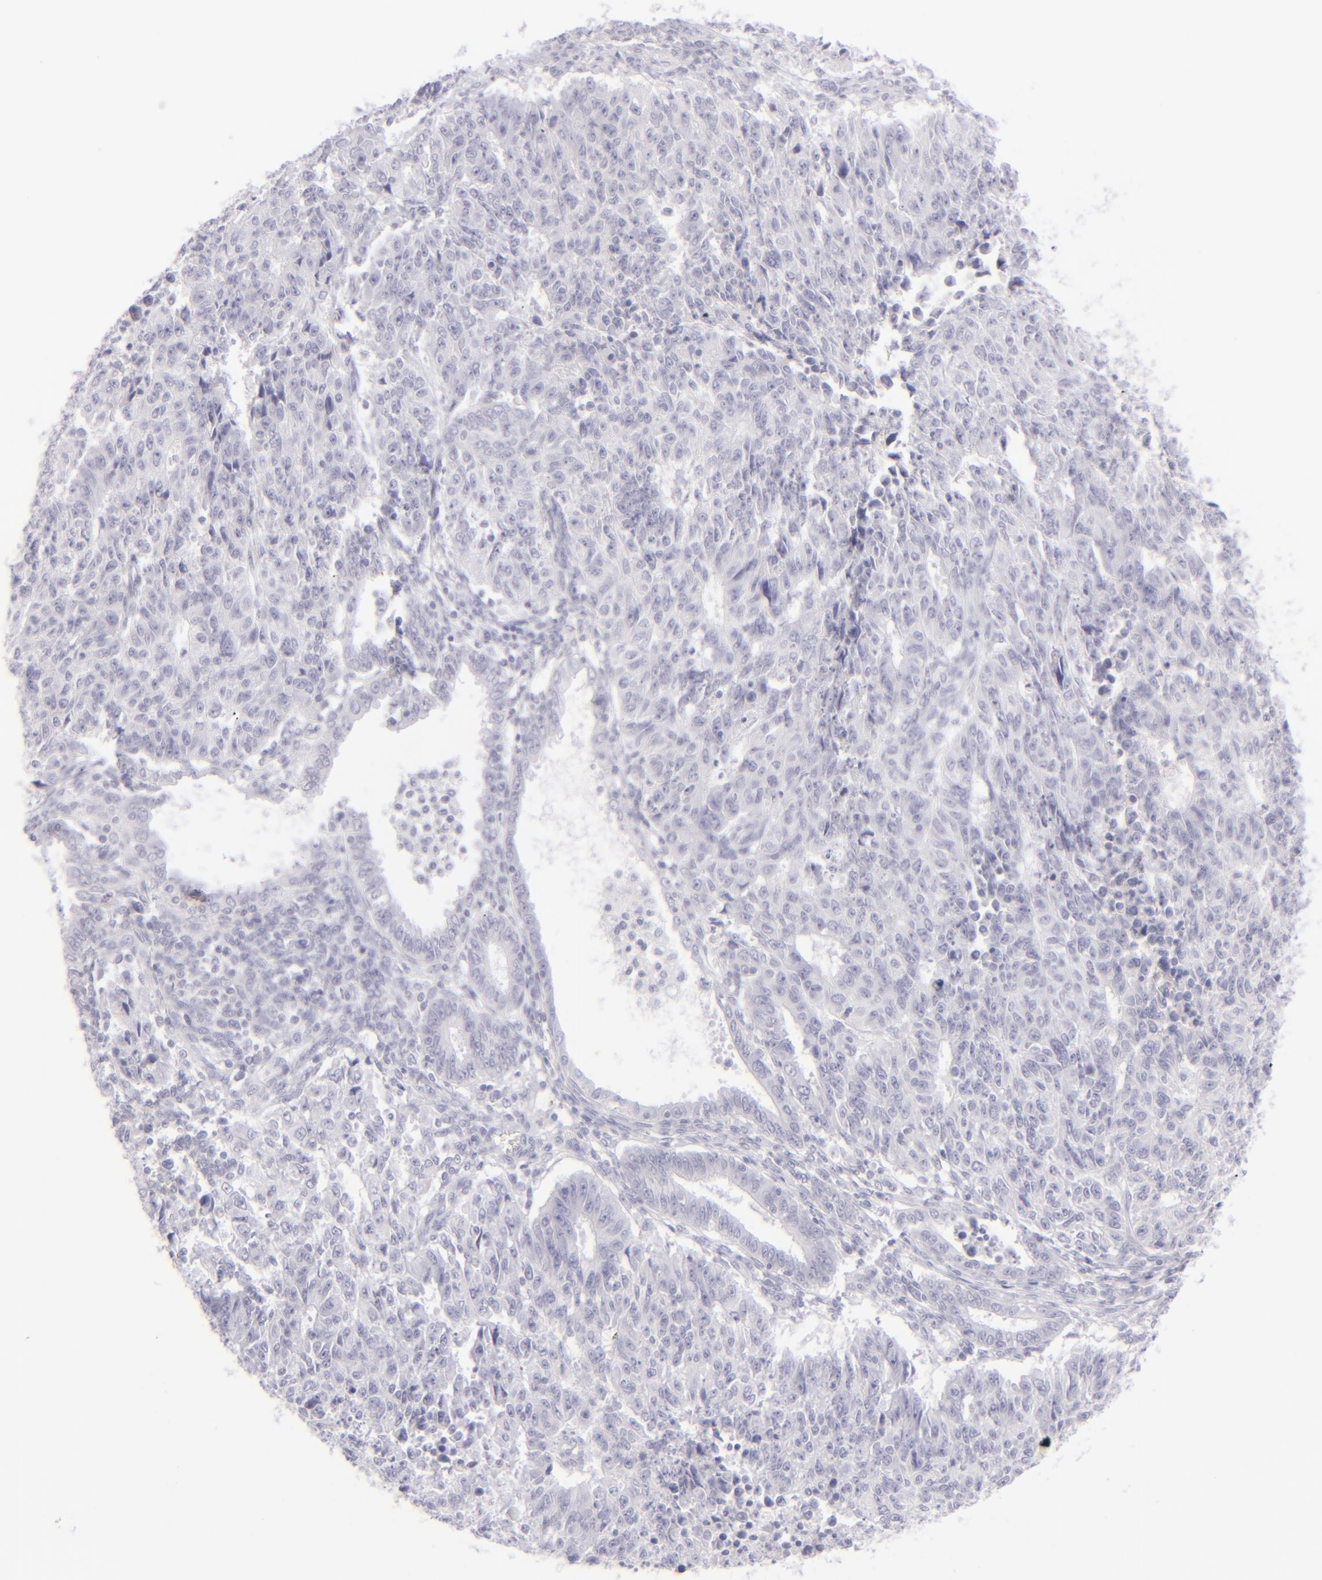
{"staining": {"intensity": "negative", "quantity": "none", "location": "none"}, "tissue": "endometrial cancer", "cell_type": "Tumor cells", "image_type": "cancer", "snomed": [{"axis": "morphology", "description": "Adenocarcinoma, NOS"}, {"axis": "topography", "description": "Endometrium"}], "caption": "Tumor cells are negative for brown protein staining in endometrial cancer (adenocarcinoma).", "gene": "FCER2", "patient": {"sex": "female", "age": 42}}